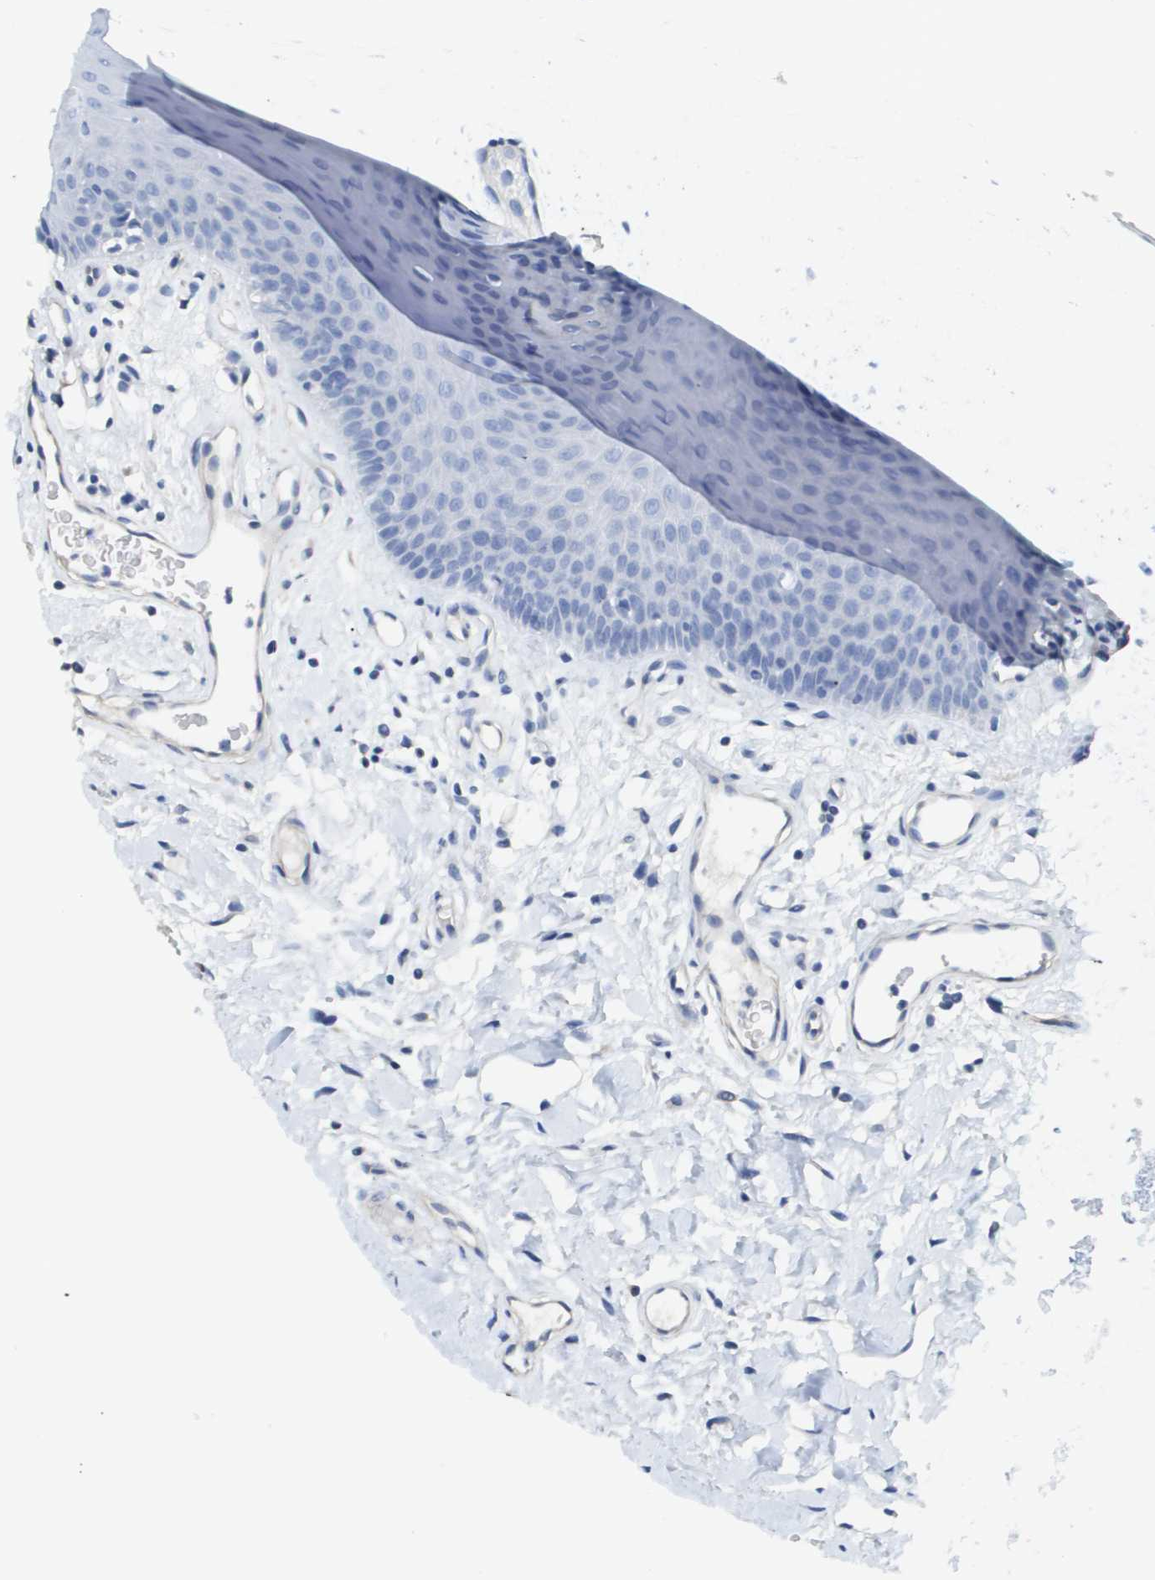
{"staining": {"intensity": "negative", "quantity": "none", "location": "none"}, "tissue": "oral mucosa", "cell_type": "Squamous epithelial cells", "image_type": "normal", "snomed": [{"axis": "morphology", "description": "Normal tissue, NOS"}, {"axis": "morphology", "description": "Squamous cell carcinoma, NOS"}, {"axis": "topography", "description": "Skeletal muscle"}, {"axis": "topography", "description": "Adipose tissue"}, {"axis": "topography", "description": "Vascular tissue"}, {"axis": "topography", "description": "Oral tissue"}, {"axis": "topography", "description": "Peripheral nerve tissue"}, {"axis": "topography", "description": "Head-Neck"}], "caption": "Oral mucosa was stained to show a protein in brown. There is no significant positivity in squamous epithelial cells. (Stains: DAB immunohistochemistry with hematoxylin counter stain, Microscopy: brightfield microscopy at high magnification).", "gene": "MYL3", "patient": {"sex": "male", "age": 71}}